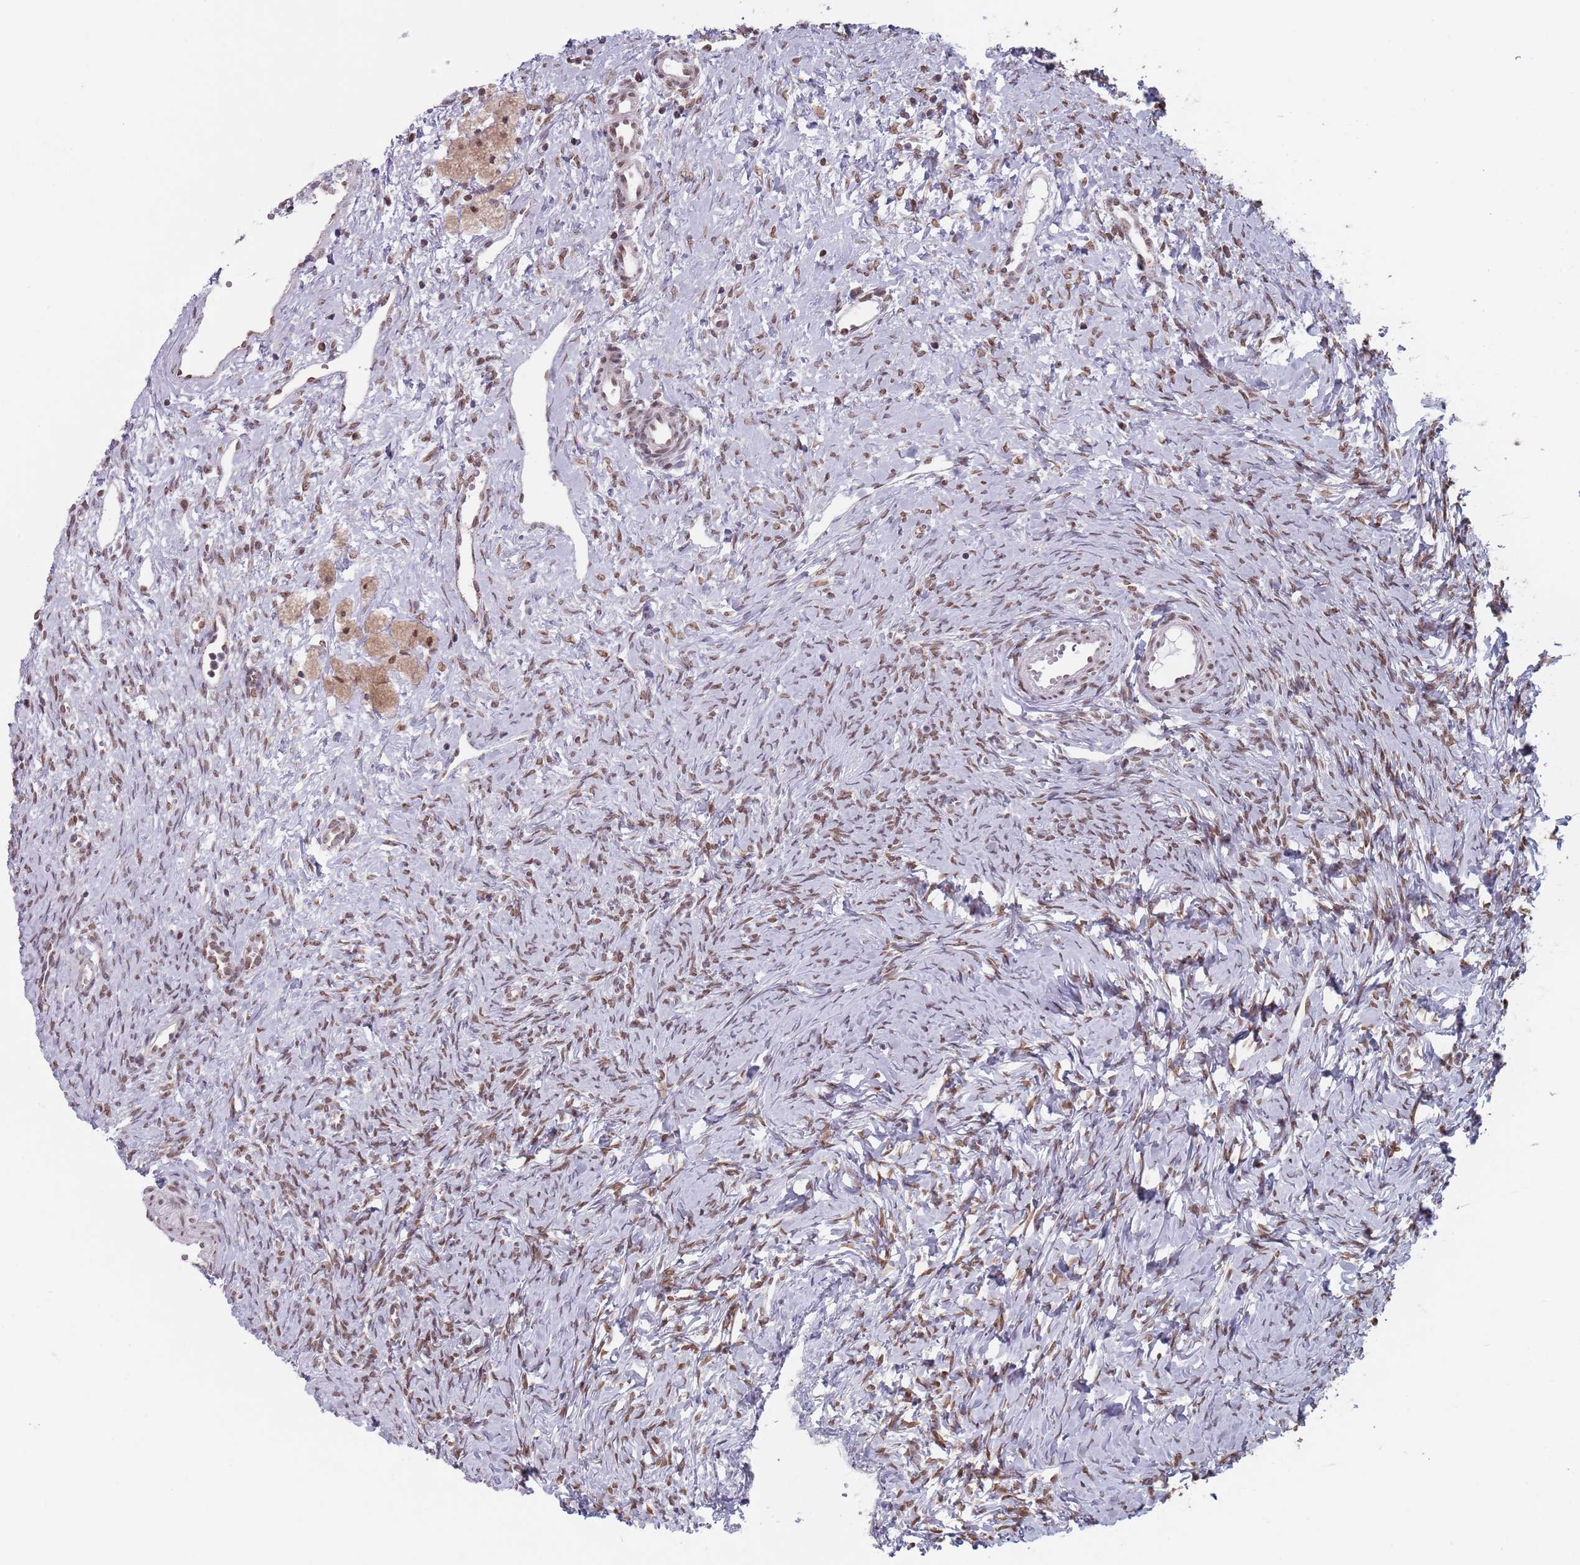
{"staining": {"intensity": "weak", "quantity": ">75%", "location": "nuclear"}, "tissue": "ovary", "cell_type": "Ovarian stroma cells", "image_type": "normal", "snomed": [{"axis": "morphology", "description": "Normal tissue, NOS"}, {"axis": "topography", "description": "Ovary"}], "caption": "This photomicrograph displays immunohistochemistry staining of unremarkable ovary, with low weak nuclear positivity in about >75% of ovarian stroma cells.", "gene": "MFSD12", "patient": {"sex": "female", "age": 51}}